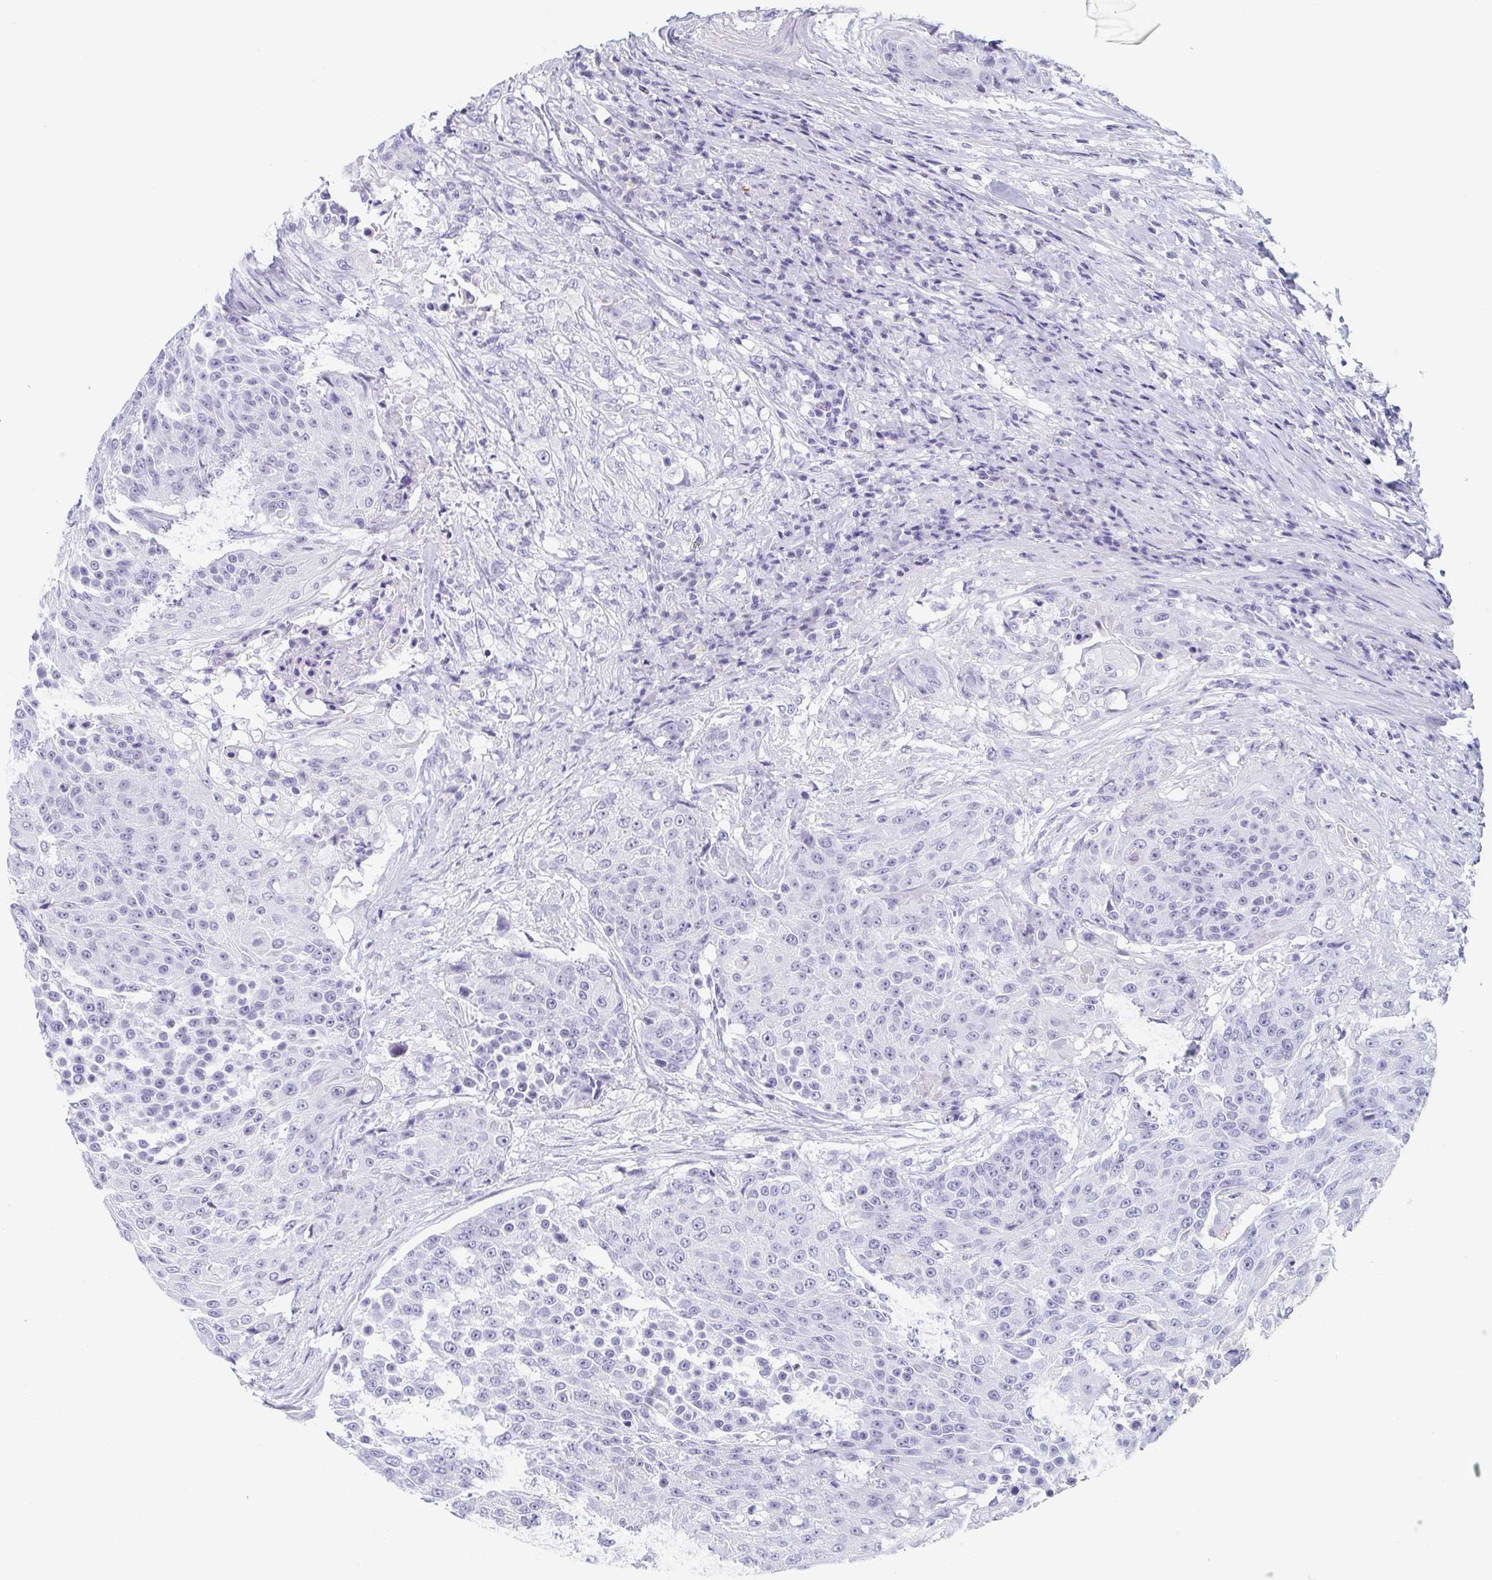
{"staining": {"intensity": "negative", "quantity": "none", "location": "none"}, "tissue": "urothelial cancer", "cell_type": "Tumor cells", "image_type": "cancer", "snomed": [{"axis": "morphology", "description": "Urothelial carcinoma, High grade"}, {"axis": "topography", "description": "Urinary bladder"}], "caption": "DAB immunohistochemical staining of urothelial carcinoma (high-grade) reveals no significant expression in tumor cells.", "gene": "REG4", "patient": {"sex": "female", "age": 63}}